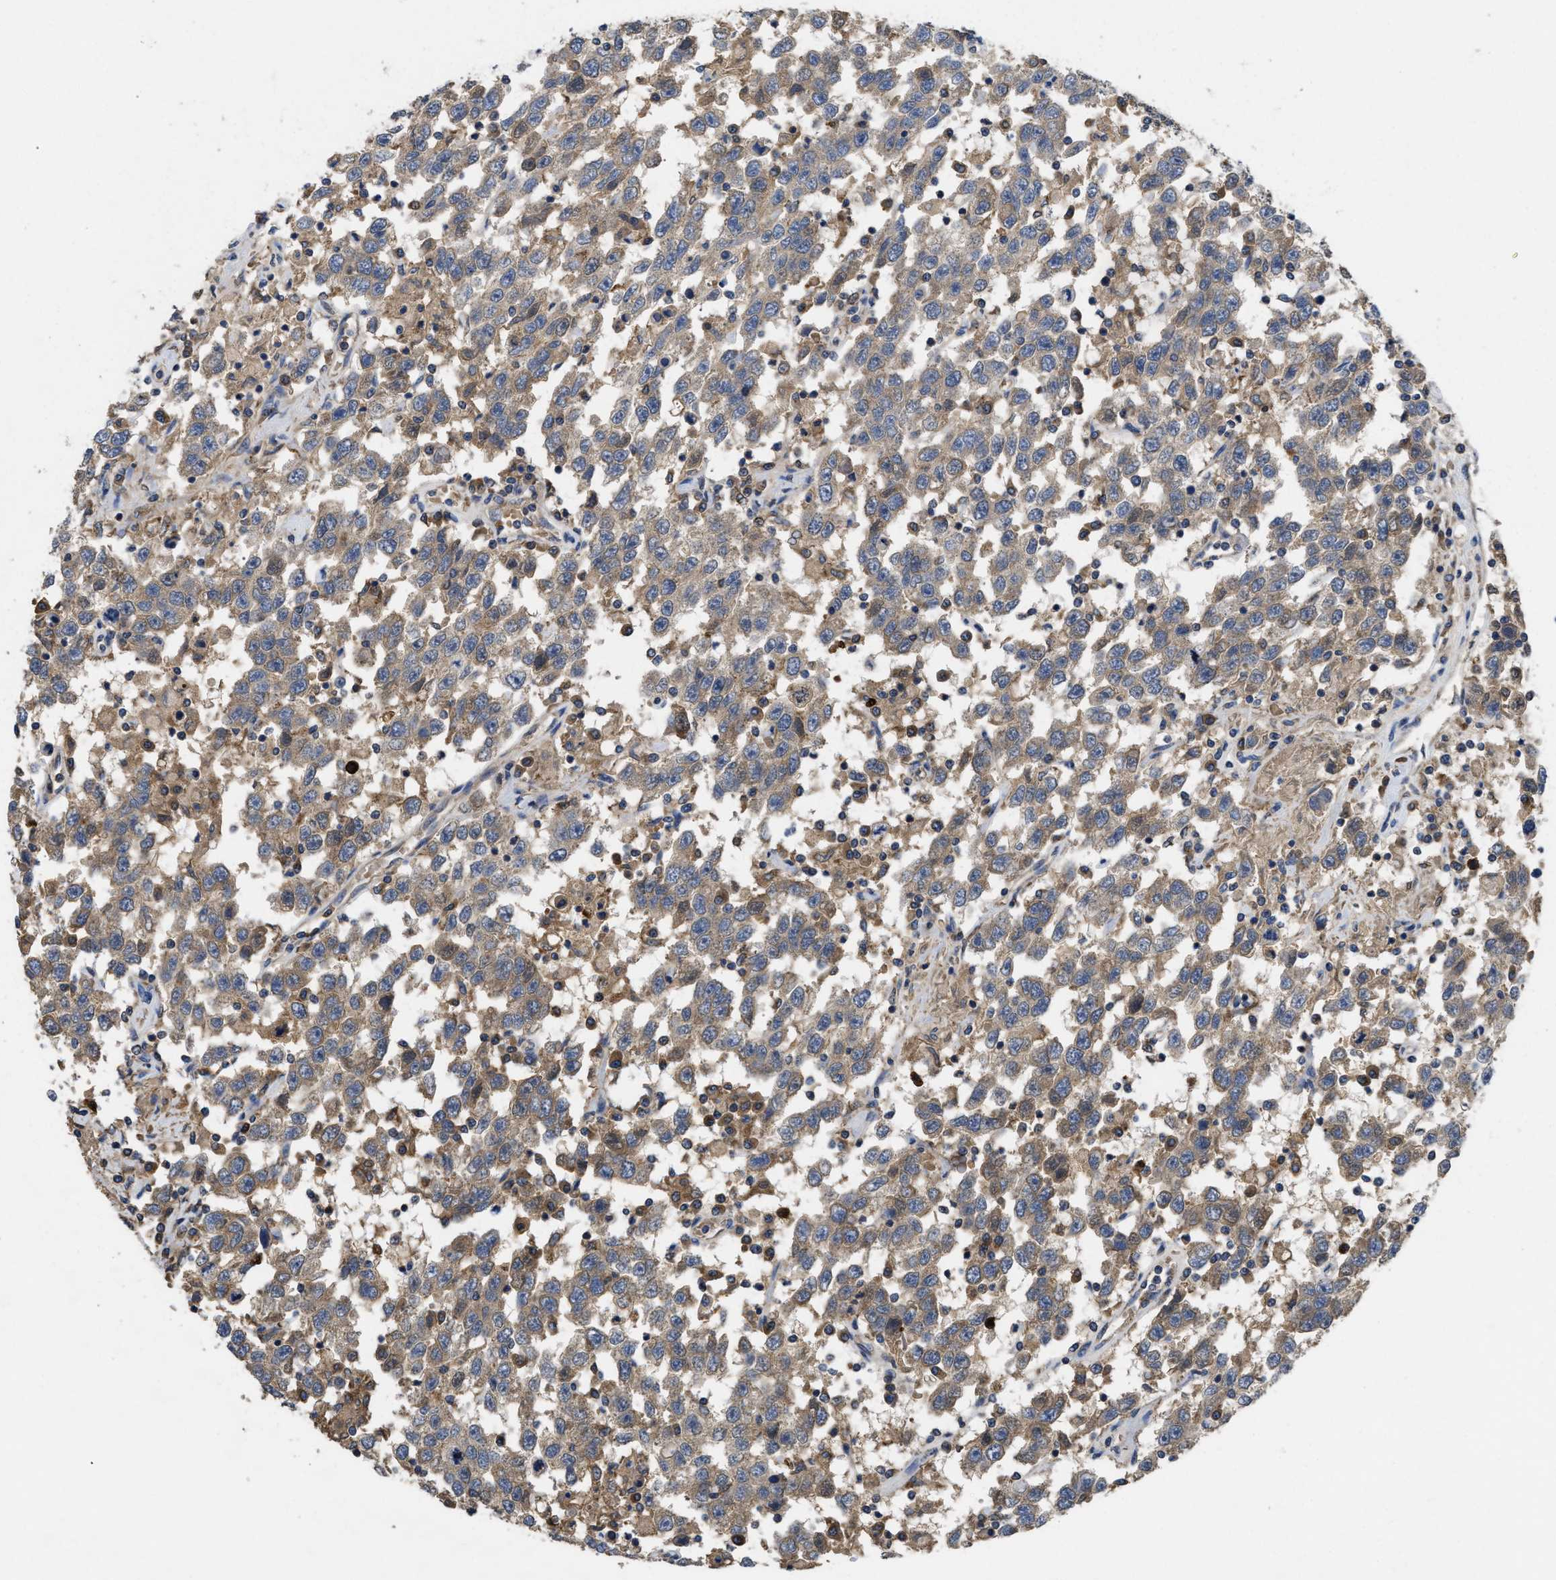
{"staining": {"intensity": "weak", "quantity": ">75%", "location": "cytoplasmic/membranous"}, "tissue": "testis cancer", "cell_type": "Tumor cells", "image_type": "cancer", "snomed": [{"axis": "morphology", "description": "Seminoma, NOS"}, {"axis": "topography", "description": "Testis"}], "caption": "High-power microscopy captured an immunohistochemistry (IHC) histopathology image of seminoma (testis), revealing weak cytoplasmic/membranous positivity in about >75% of tumor cells.", "gene": "RNF216", "patient": {"sex": "male", "age": 41}}